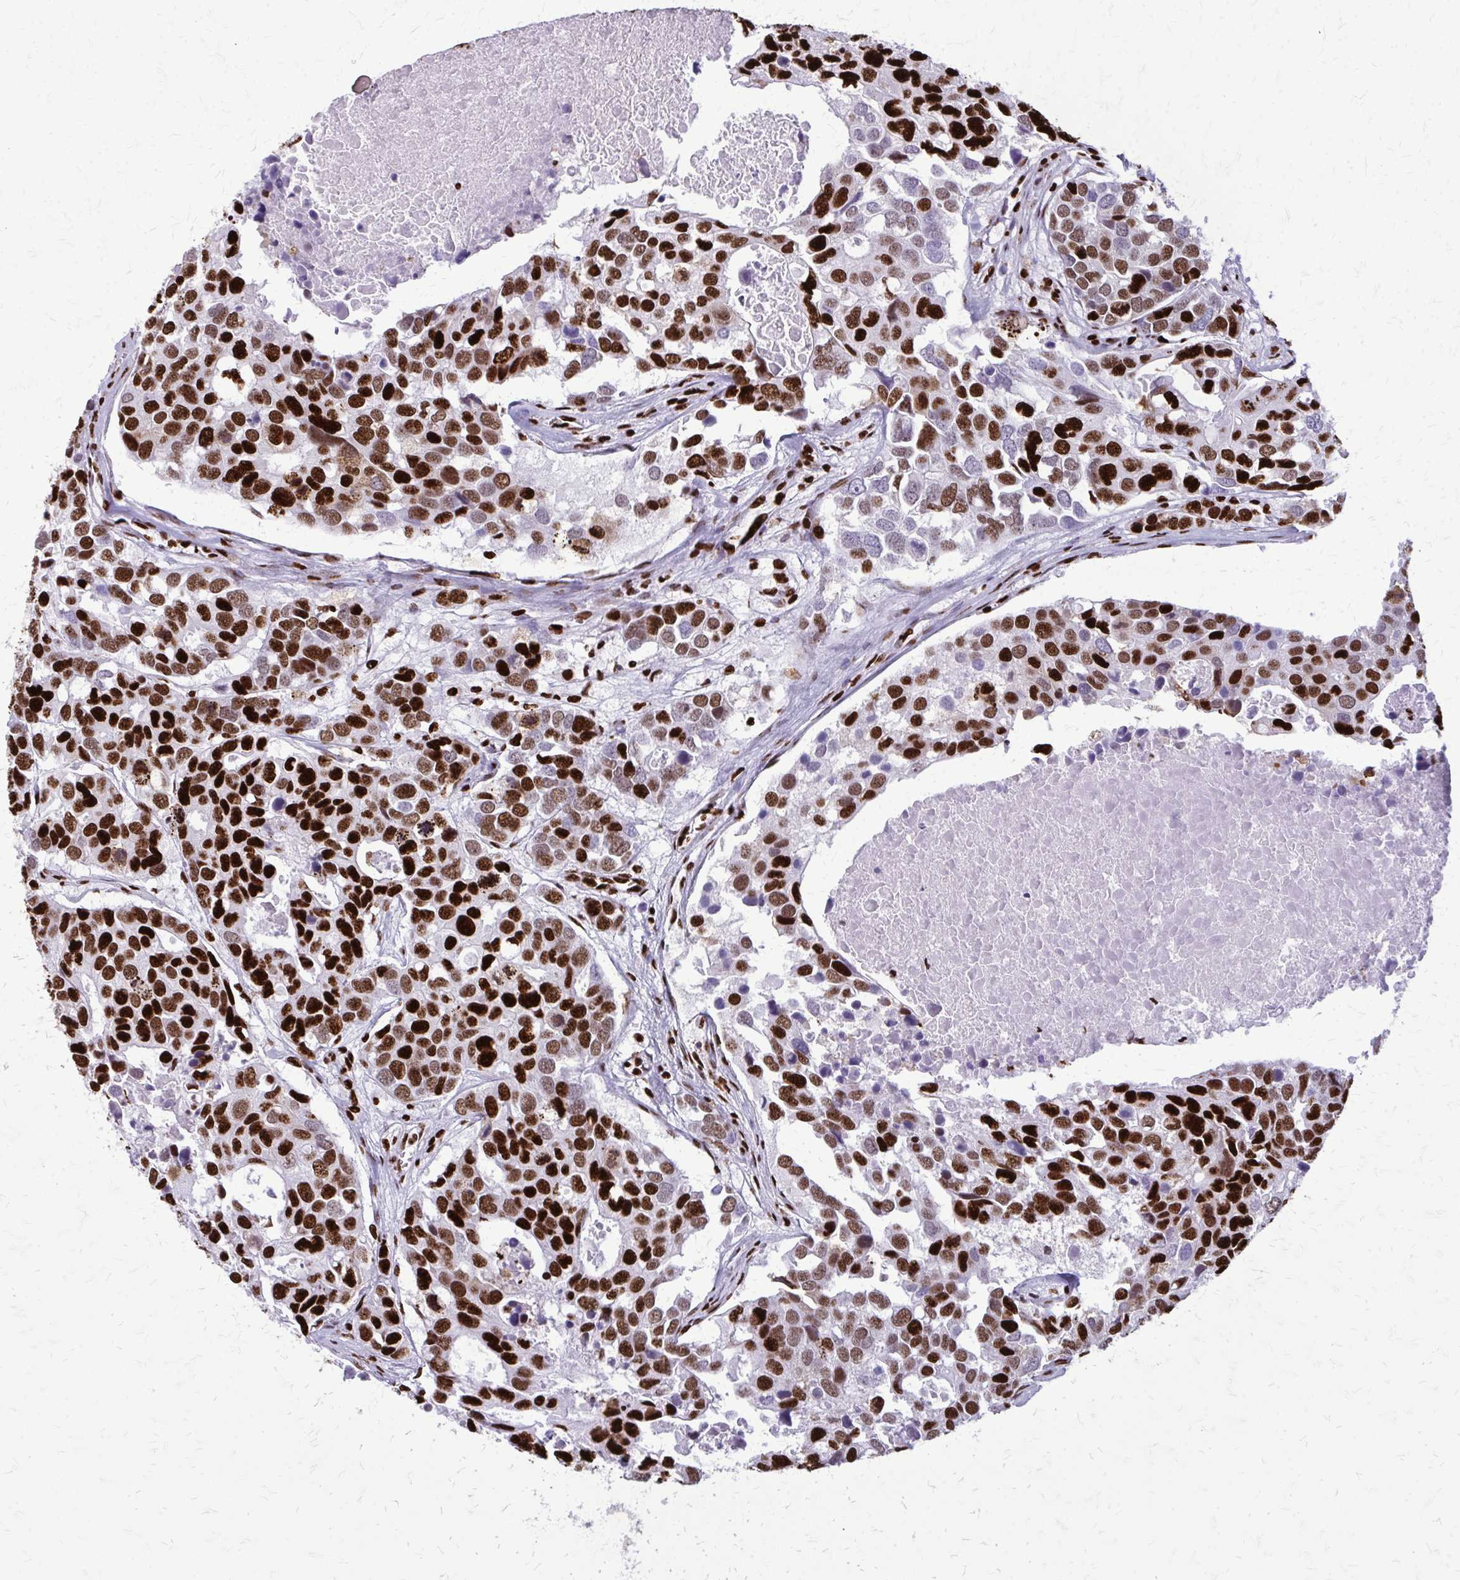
{"staining": {"intensity": "strong", "quantity": ">75%", "location": "nuclear"}, "tissue": "breast cancer", "cell_type": "Tumor cells", "image_type": "cancer", "snomed": [{"axis": "morphology", "description": "Duct carcinoma"}, {"axis": "topography", "description": "Breast"}], "caption": "Immunohistochemistry (IHC) (DAB) staining of human breast cancer displays strong nuclear protein expression in approximately >75% of tumor cells.", "gene": "SFPQ", "patient": {"sex": "female", "age": 83}}